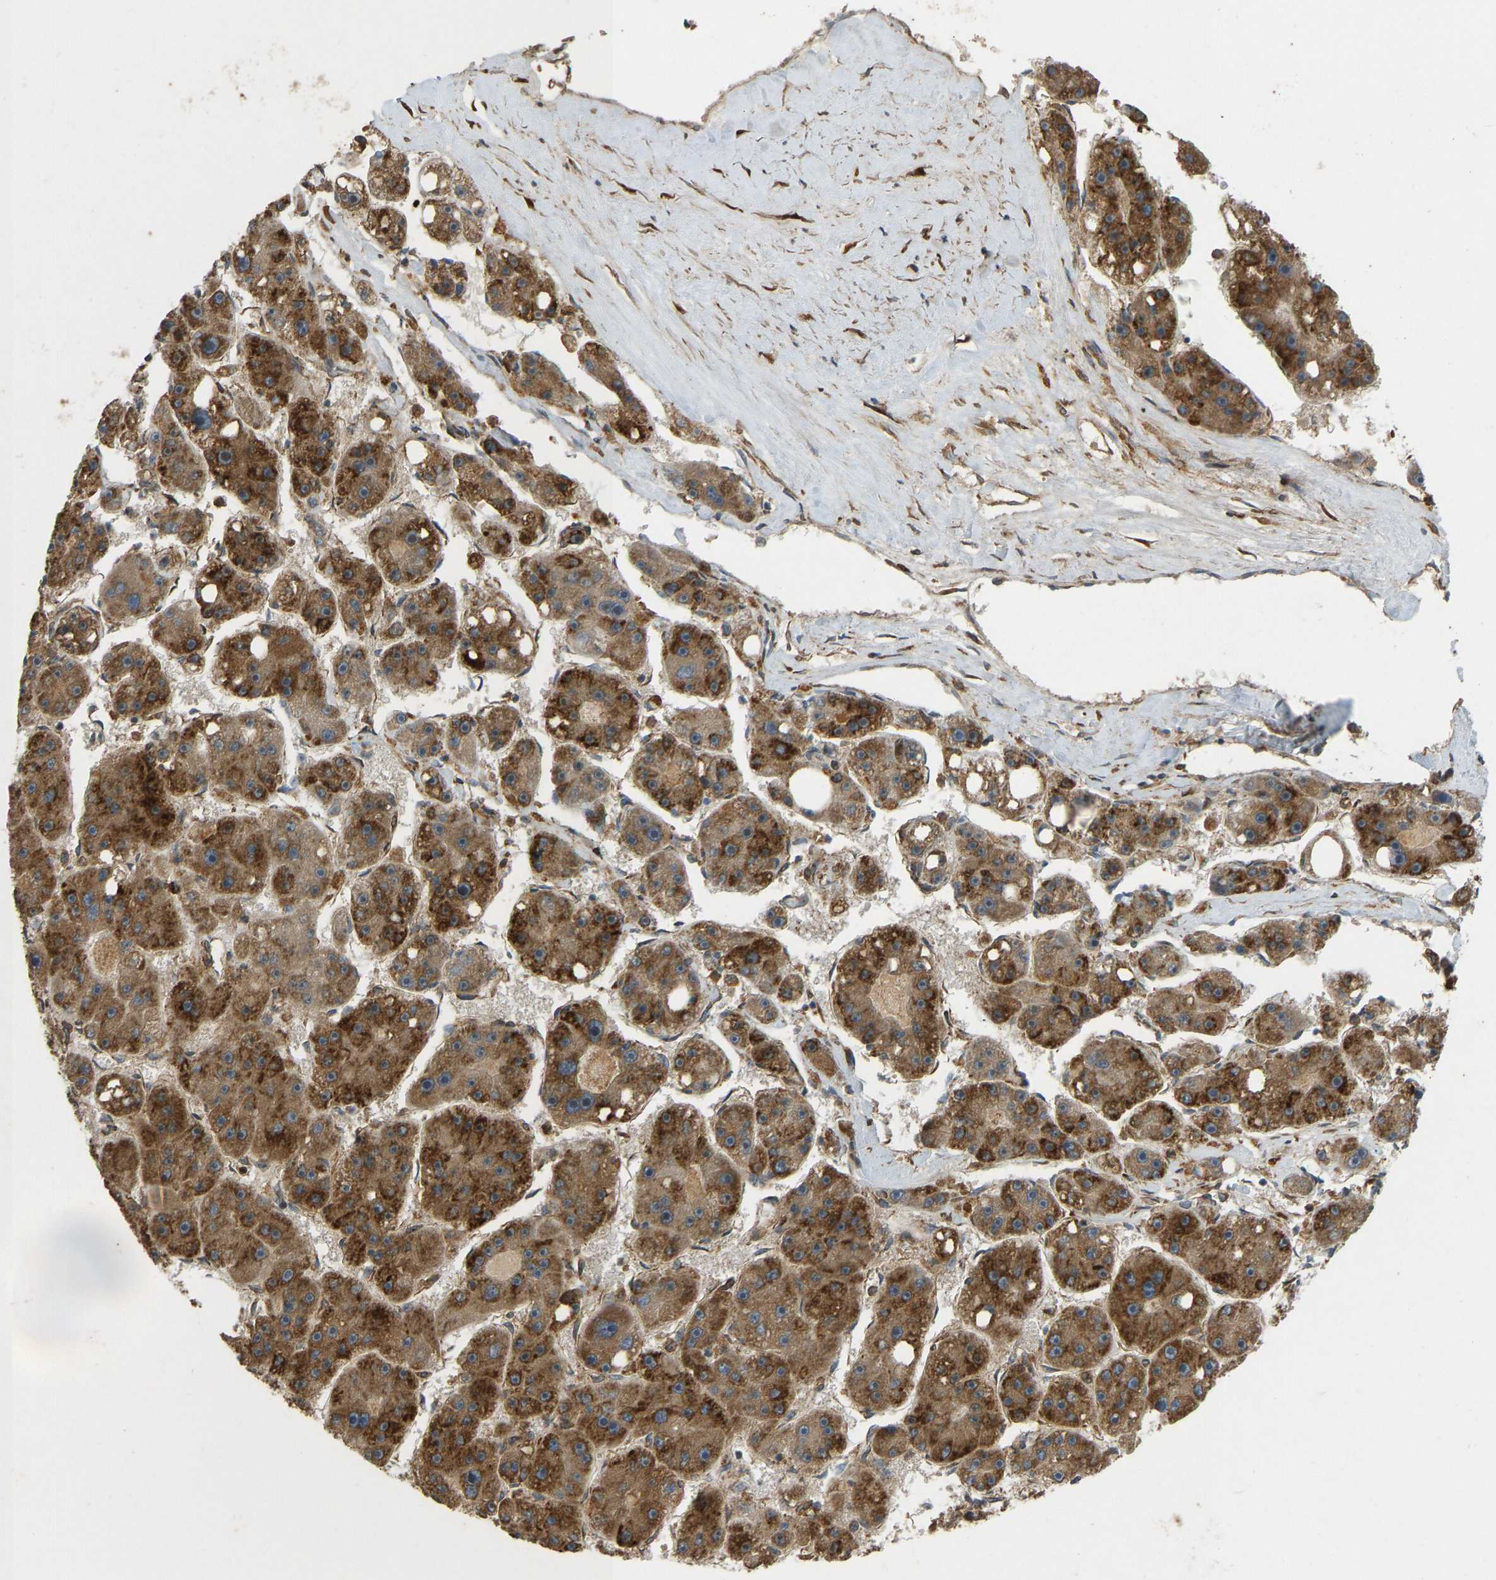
{"staining": {"intensity": "strong", "quantity": ">75%", "location": "cytoplasmic/membranous"}, "tissue": "liver cancer", "cell_type": "Tumor cells", "image_type": "cancer", "snomed": [{"axis": "morphology", "description": "Carcinoma, Hepatocellular, NOS"}, {"axis": "topography", "description": "Liver"}], "caption": "Strong cytoplasmic/membranous staining is seen in about >75% of tumor cells in liver hepatocellular carcinoma. The staining is performed using DAB (3,3'-diaminobenzidine) brown chromogen to label protein expression. The nuclei are counter-stained blue using hematoxylin.", "gene": "RPN2", "patient": {"sex": "female", "age": 61}}